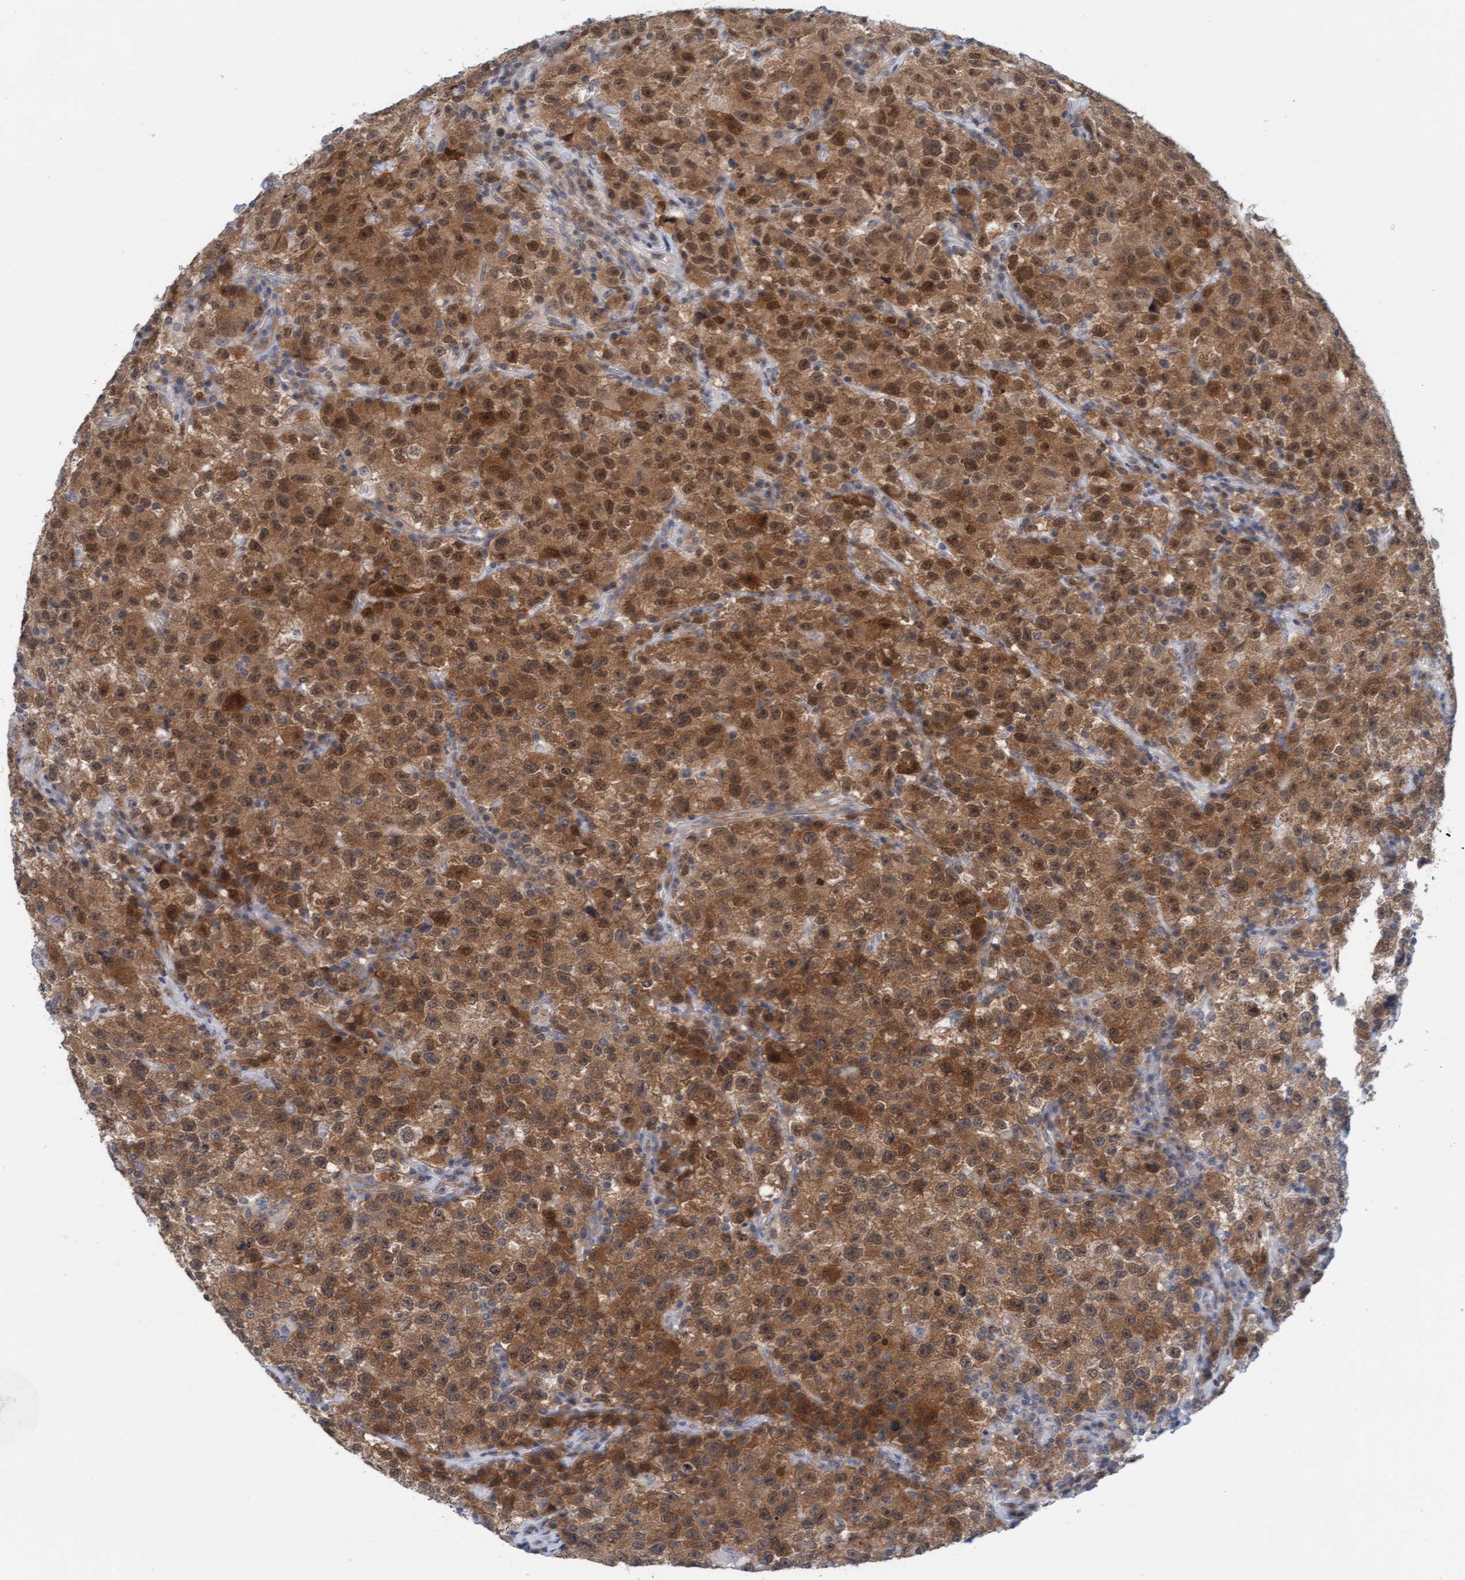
{"staining": {"intensity": "moderate", "quantity": ">75%", "location": "cytoplasmic/membranous,nuclear"}, "tissue": "testis cancer", "cell_type": "Tumor cells", "image_type": "cancer", "snomed": [{"axis": "morphology", "description": "Seminoma, NOS"}, {"axis": "topography", "description": "Testis"}], "caption": "Seminoma (testis) stained with immunohistochemistry shows moderate cytoplasmic/membranous and nuclear positivity in about >75% of tumor cells.", "gene": "AMZ2", "patient": {"sex": "male", "age": 22}}